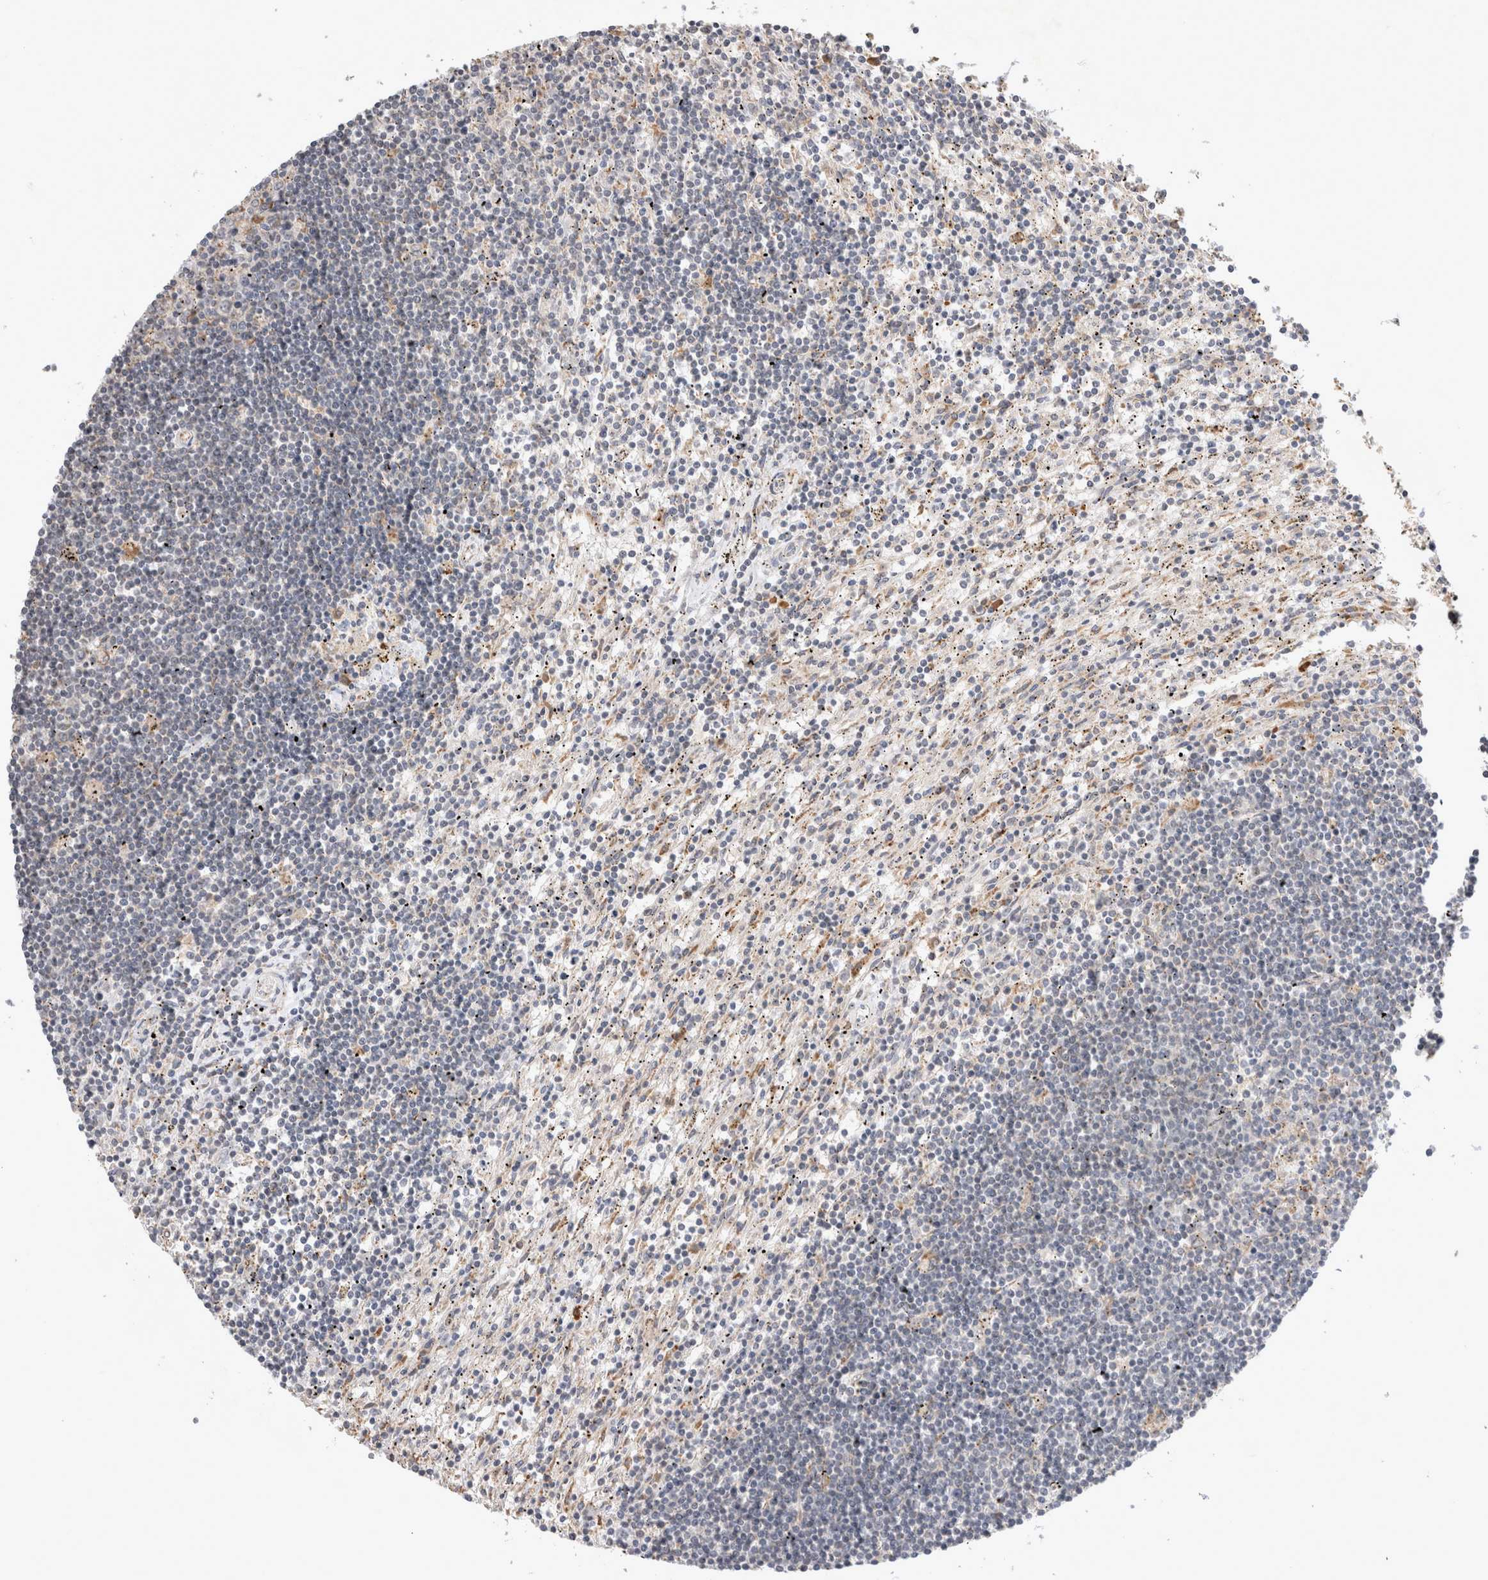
{"staining": {"intensity": "negative", "quantity": "none", "location": "none"}, "tissue": "lymphoma", "cell_type": "Tumor cells", "image_type": "cancer", "snomed": [{"axis": "morphology", "description": "Malignant lymphoma, non-Hodgkin's type, Low grade"}, {"axis": "topography", "description": "Spleen"}], "caption": "The image exhibits no significant expression in tumor cells of lymphoma.", "gene": "NEDD4L", "patient": {"sex": "male", "age": 76}}